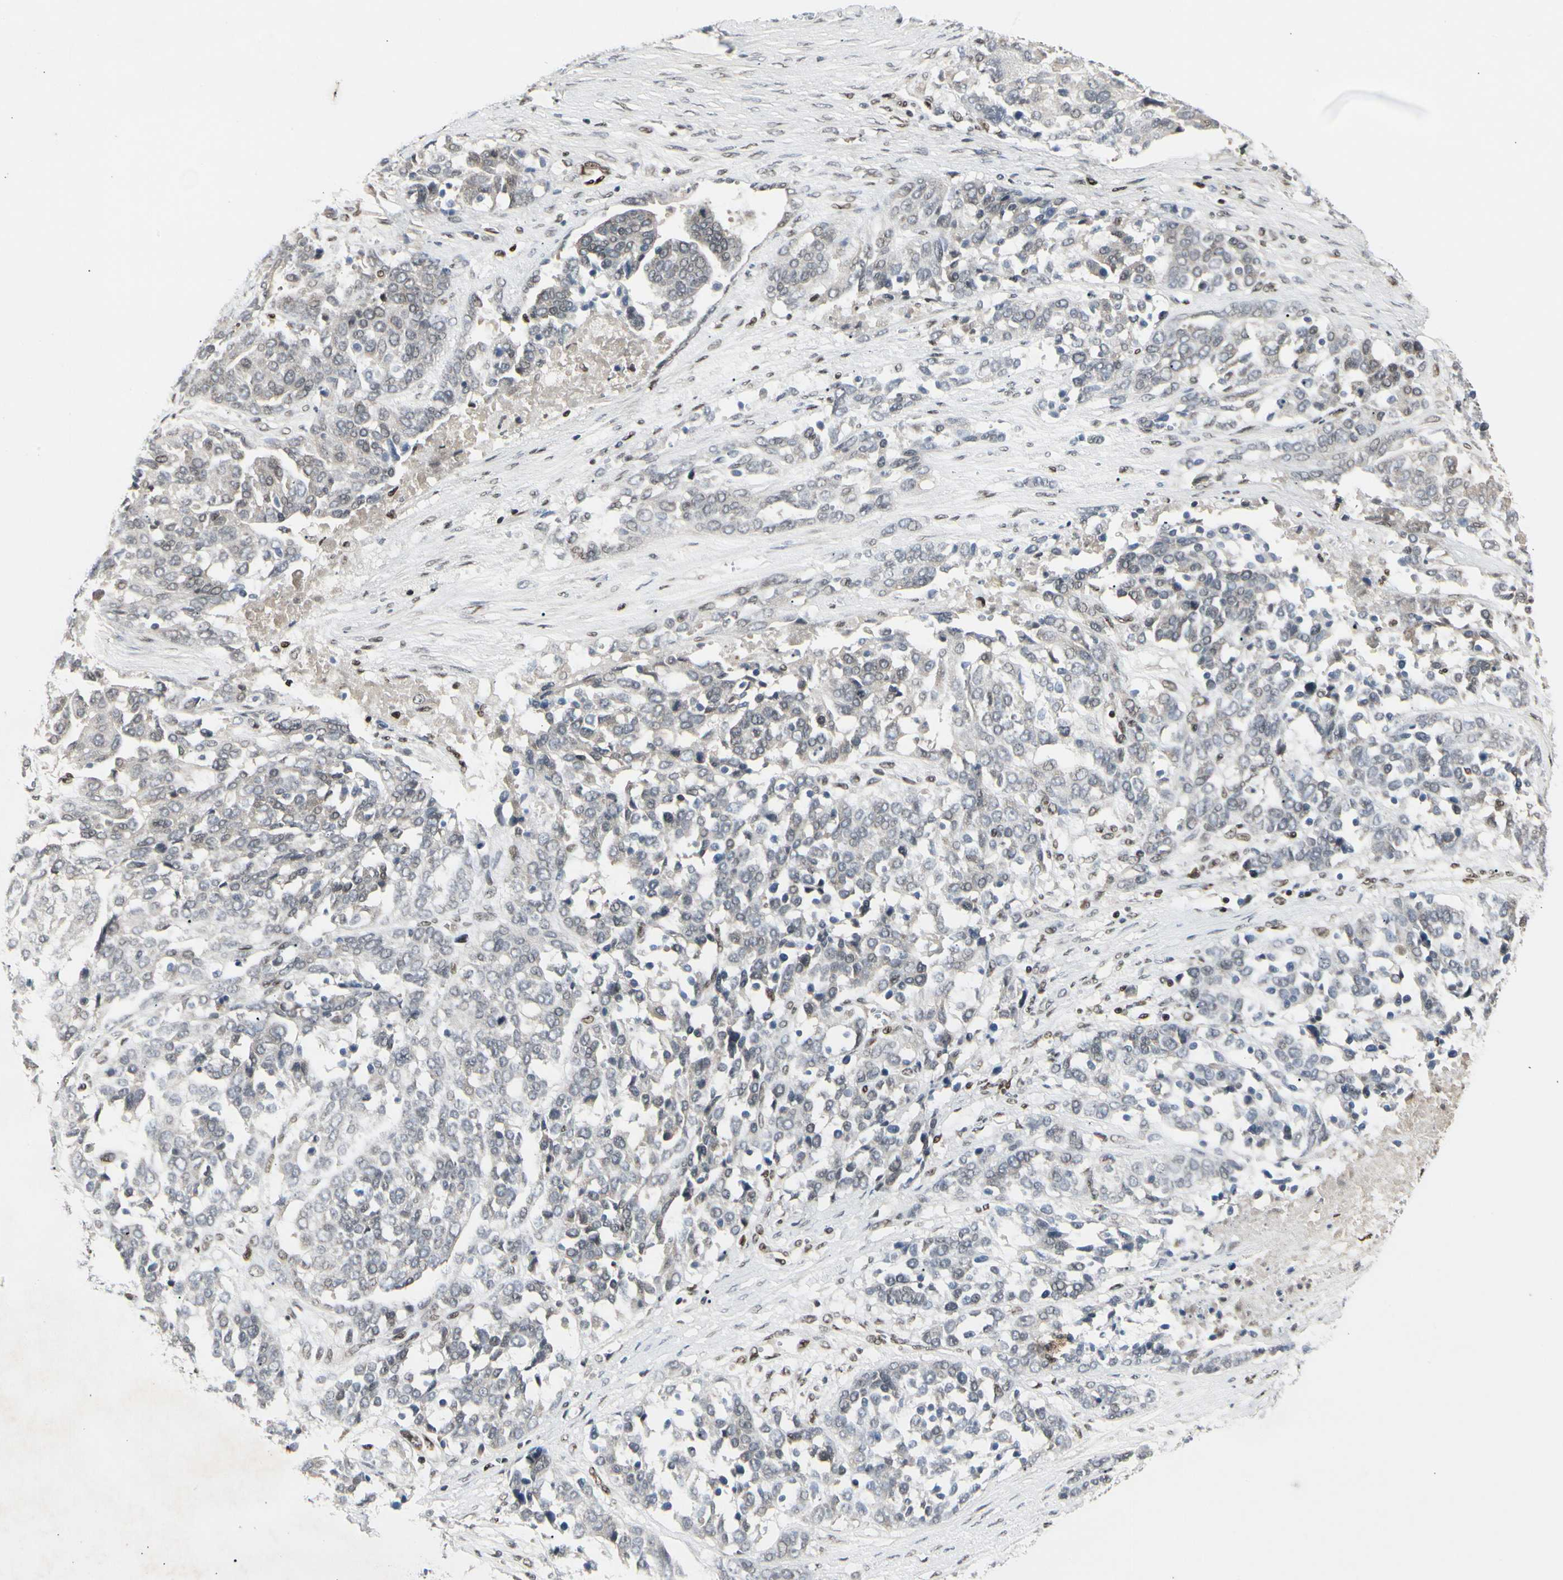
{"staining": {"intensity": "negative", "quantity": "none", "location": "none"}, "tissue": "ovarian cancer", "cell_type": "Tumor cells", "image_type": "cancer", "snomed": [{"axis": "morphology", "description": "Cystadenocarcinoma, serous, NOS"}, {"axis": "topography", "description": "Ovary"}], "caption": "A photomicrograph of serous cystadenocarcinoma (ovarian) stained for a protein displays no brown staining in tumor cells. The staining was performed using DAB (3,3'-diaminobenzidine) to visualize the protein expression in brown, while the nuclei were stained in blue with hematoxylin (Magnification: 20x).", "gene": "FOXJ2", "patient": {"sex": "female", "age": 44}}